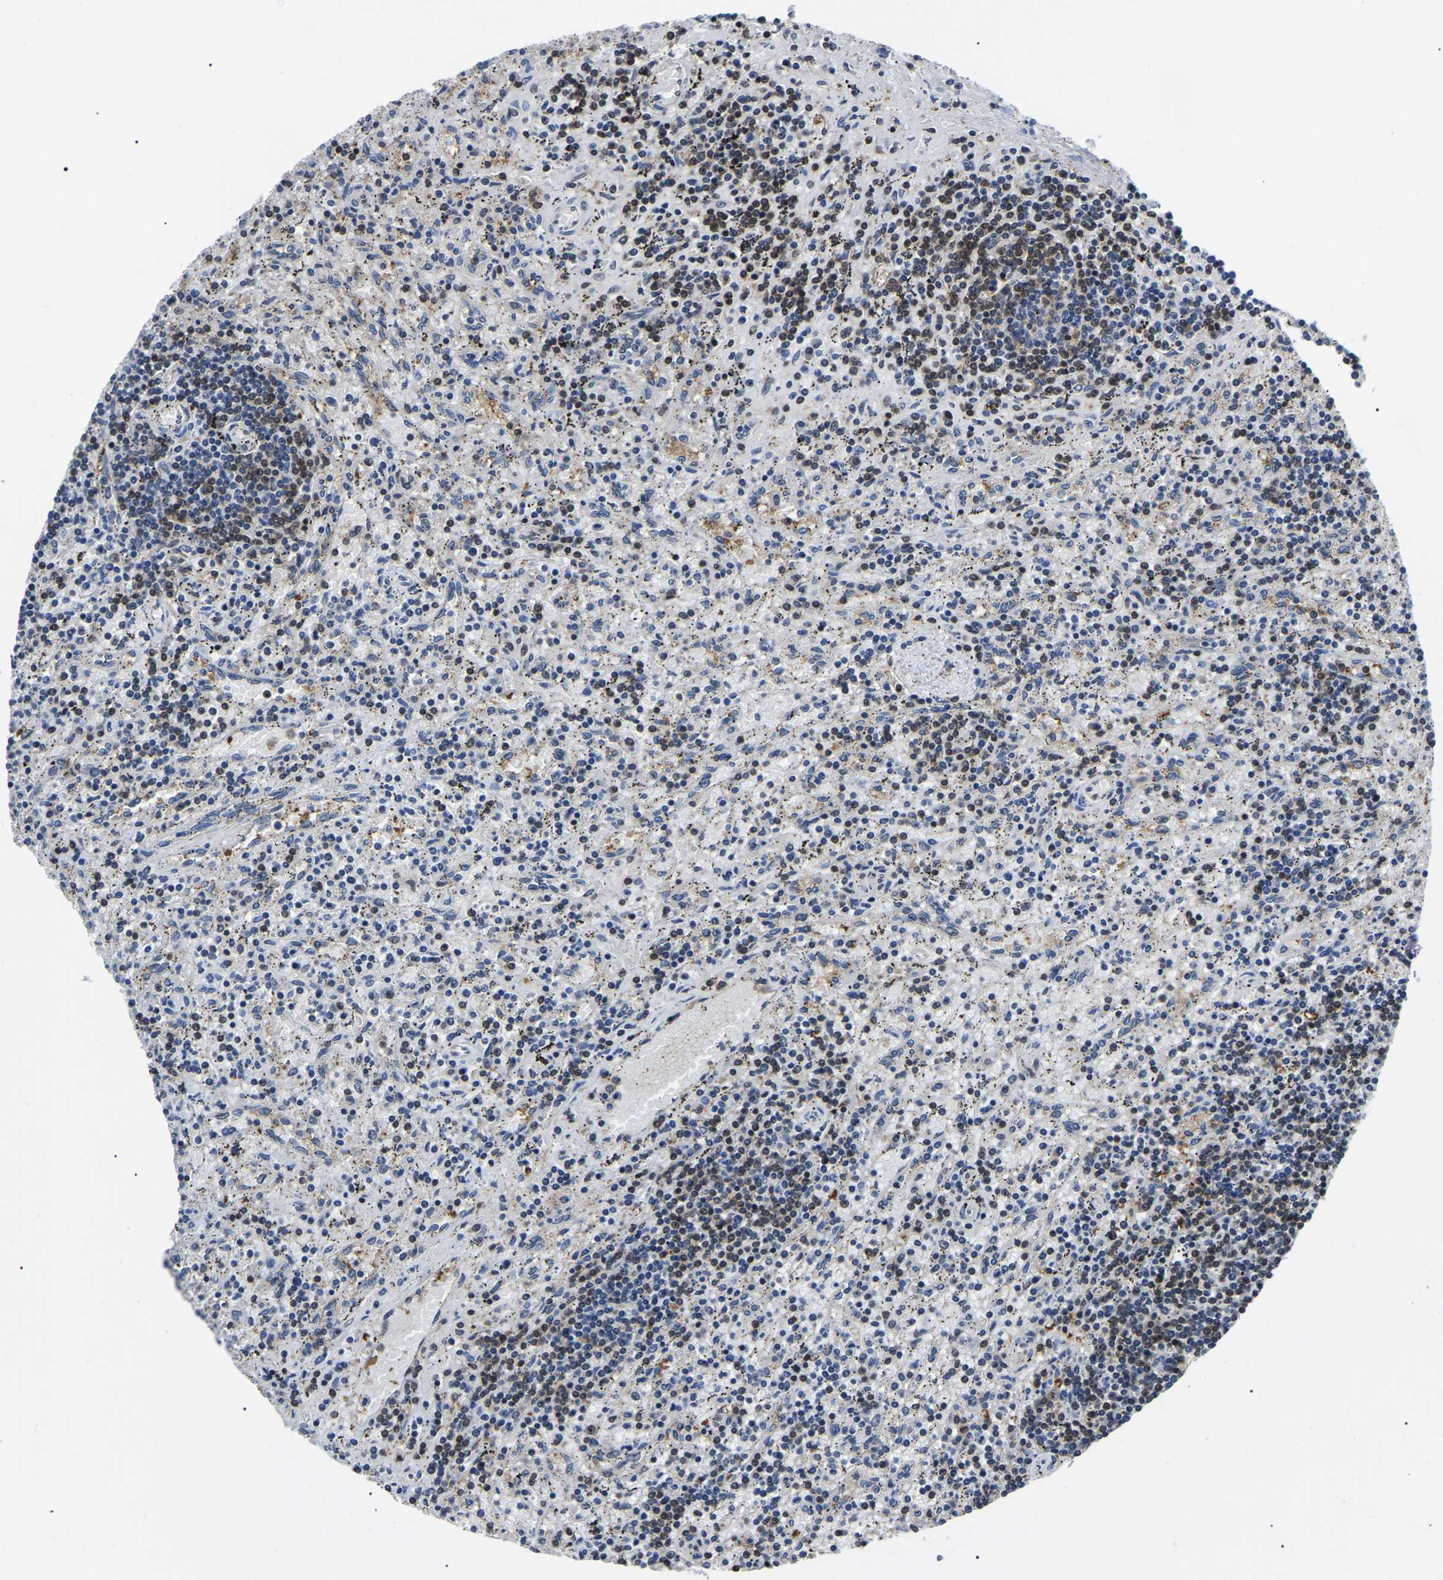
{"staining": {"intensity": "strong", "quantity": "25%-75%", "location": "nuclear"}, "tissue": "lymphoma", "cell_type": "Tumor cells", "image_type": "cancer", "snomed": [{"axis": "morphology", "description": "Malignant lymphoma, non-Hodgkin's type, Low grade"}, {"axis": "topography", "description": "Spleen"}], "caption": "IHC staining of malignant lymphoma, non-Hodgkin's type (low-grade), which displays high levels of strong nuclear staining in about 25%-75% of tumor cells indicating strong nuclear protein expression. The staining was performed using DAB (brown) for protein detection and nuclei were counterstained in hematoxylin (blue).", "gene": "RRP1B", "patient": {"sex": "male", "age": 76}}